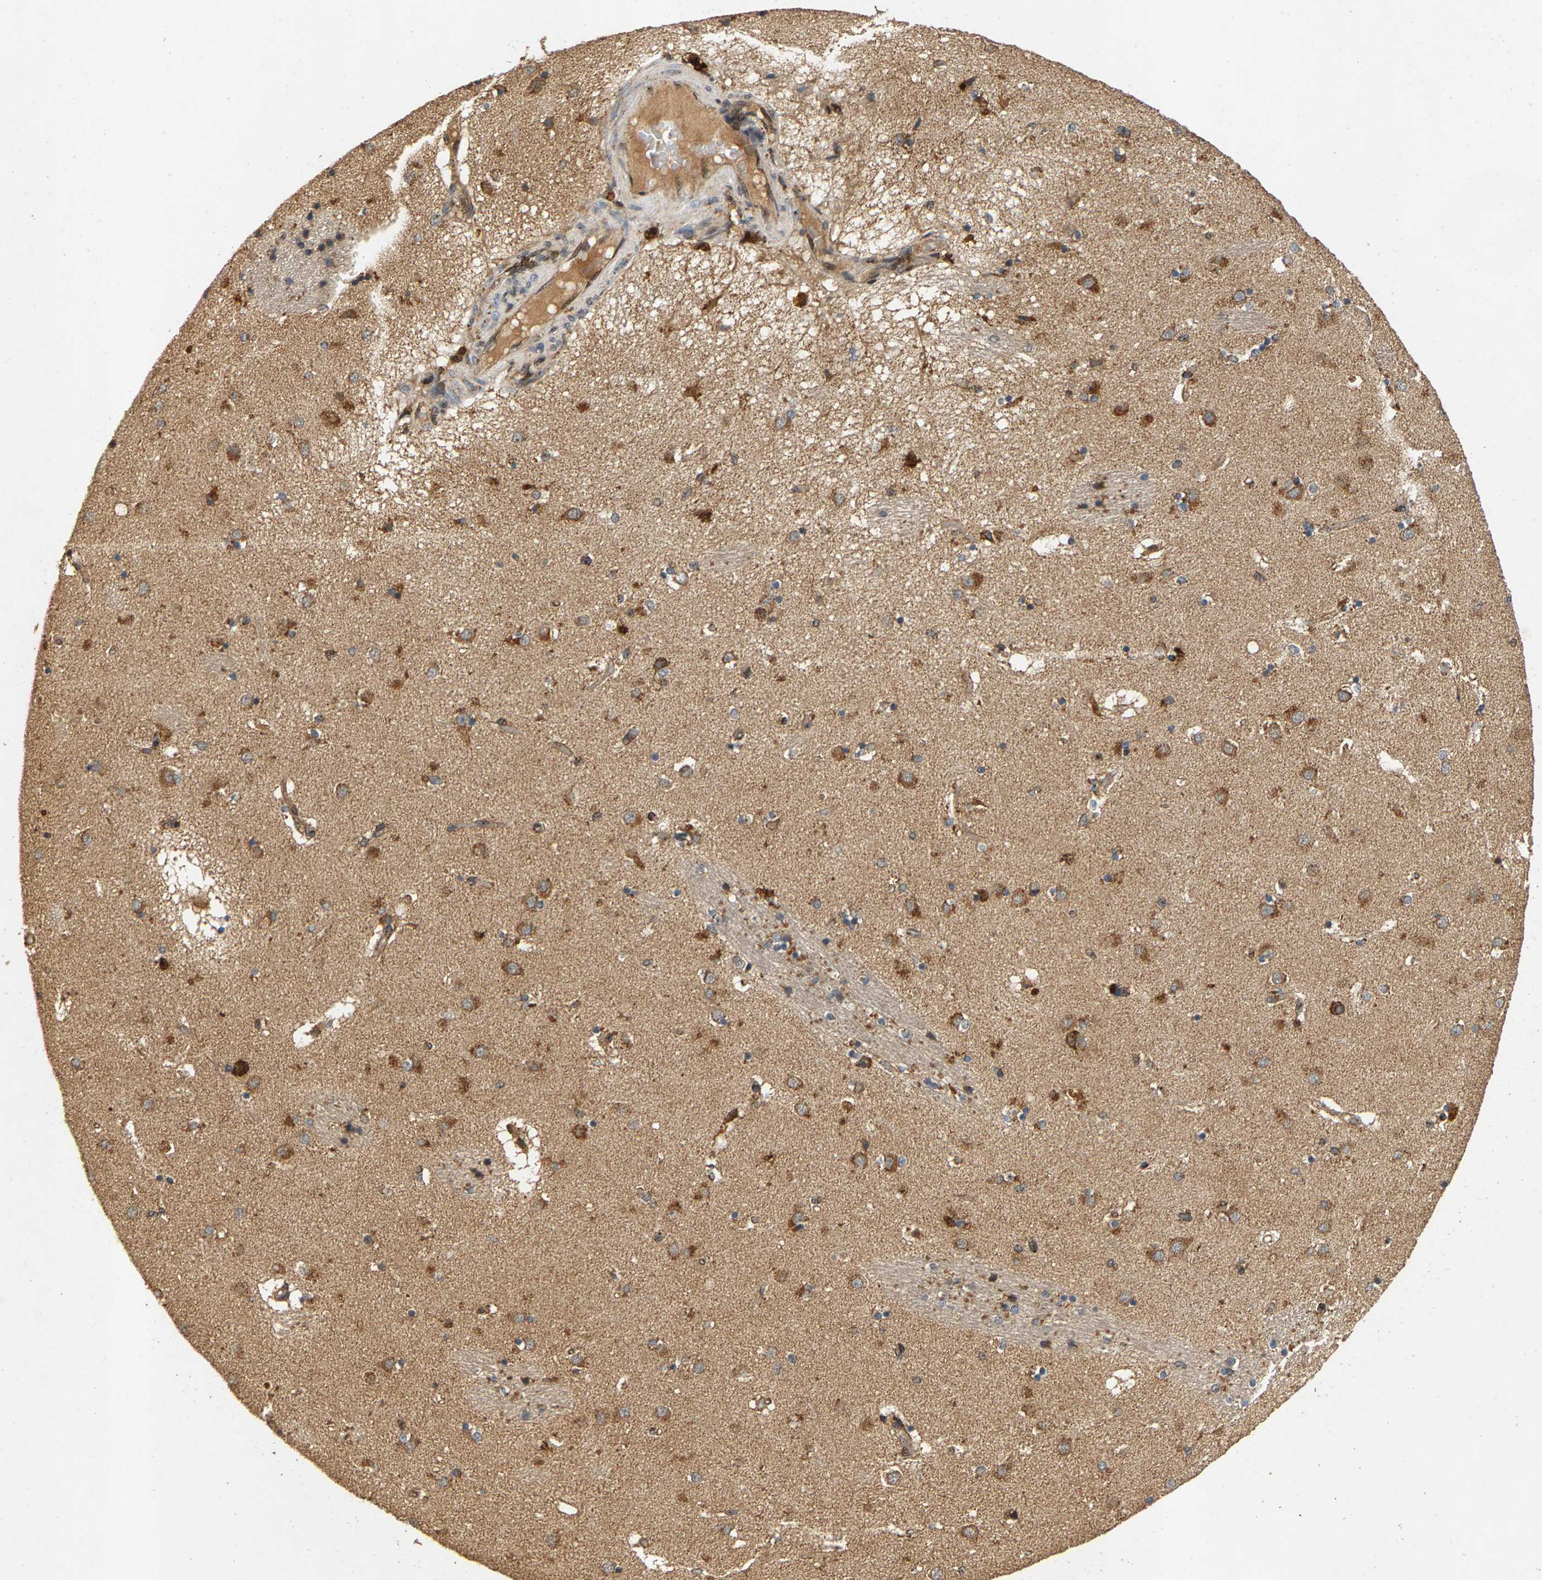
{"staining": {"intensity": "weak", "quantity": ">75%", "location": "cytoplasmic/membranous"}, "tissue": "caudate", "cell_type": "Glial cells", "image_type": "normal", "snomed": [{"axis": "morphology", "description": "Normal tissue, NOS"}, {"axis": "topography", "description": "Lateral ventricle wall"}], "caption": "The photomicrograph displays staining of unremarkable caudate, revealing weak cytoplasmic/membranous protein positivity (brown color) within glial cells.", "gene": "CIDEC", "patient": {"sex": "male", "age": 70}}